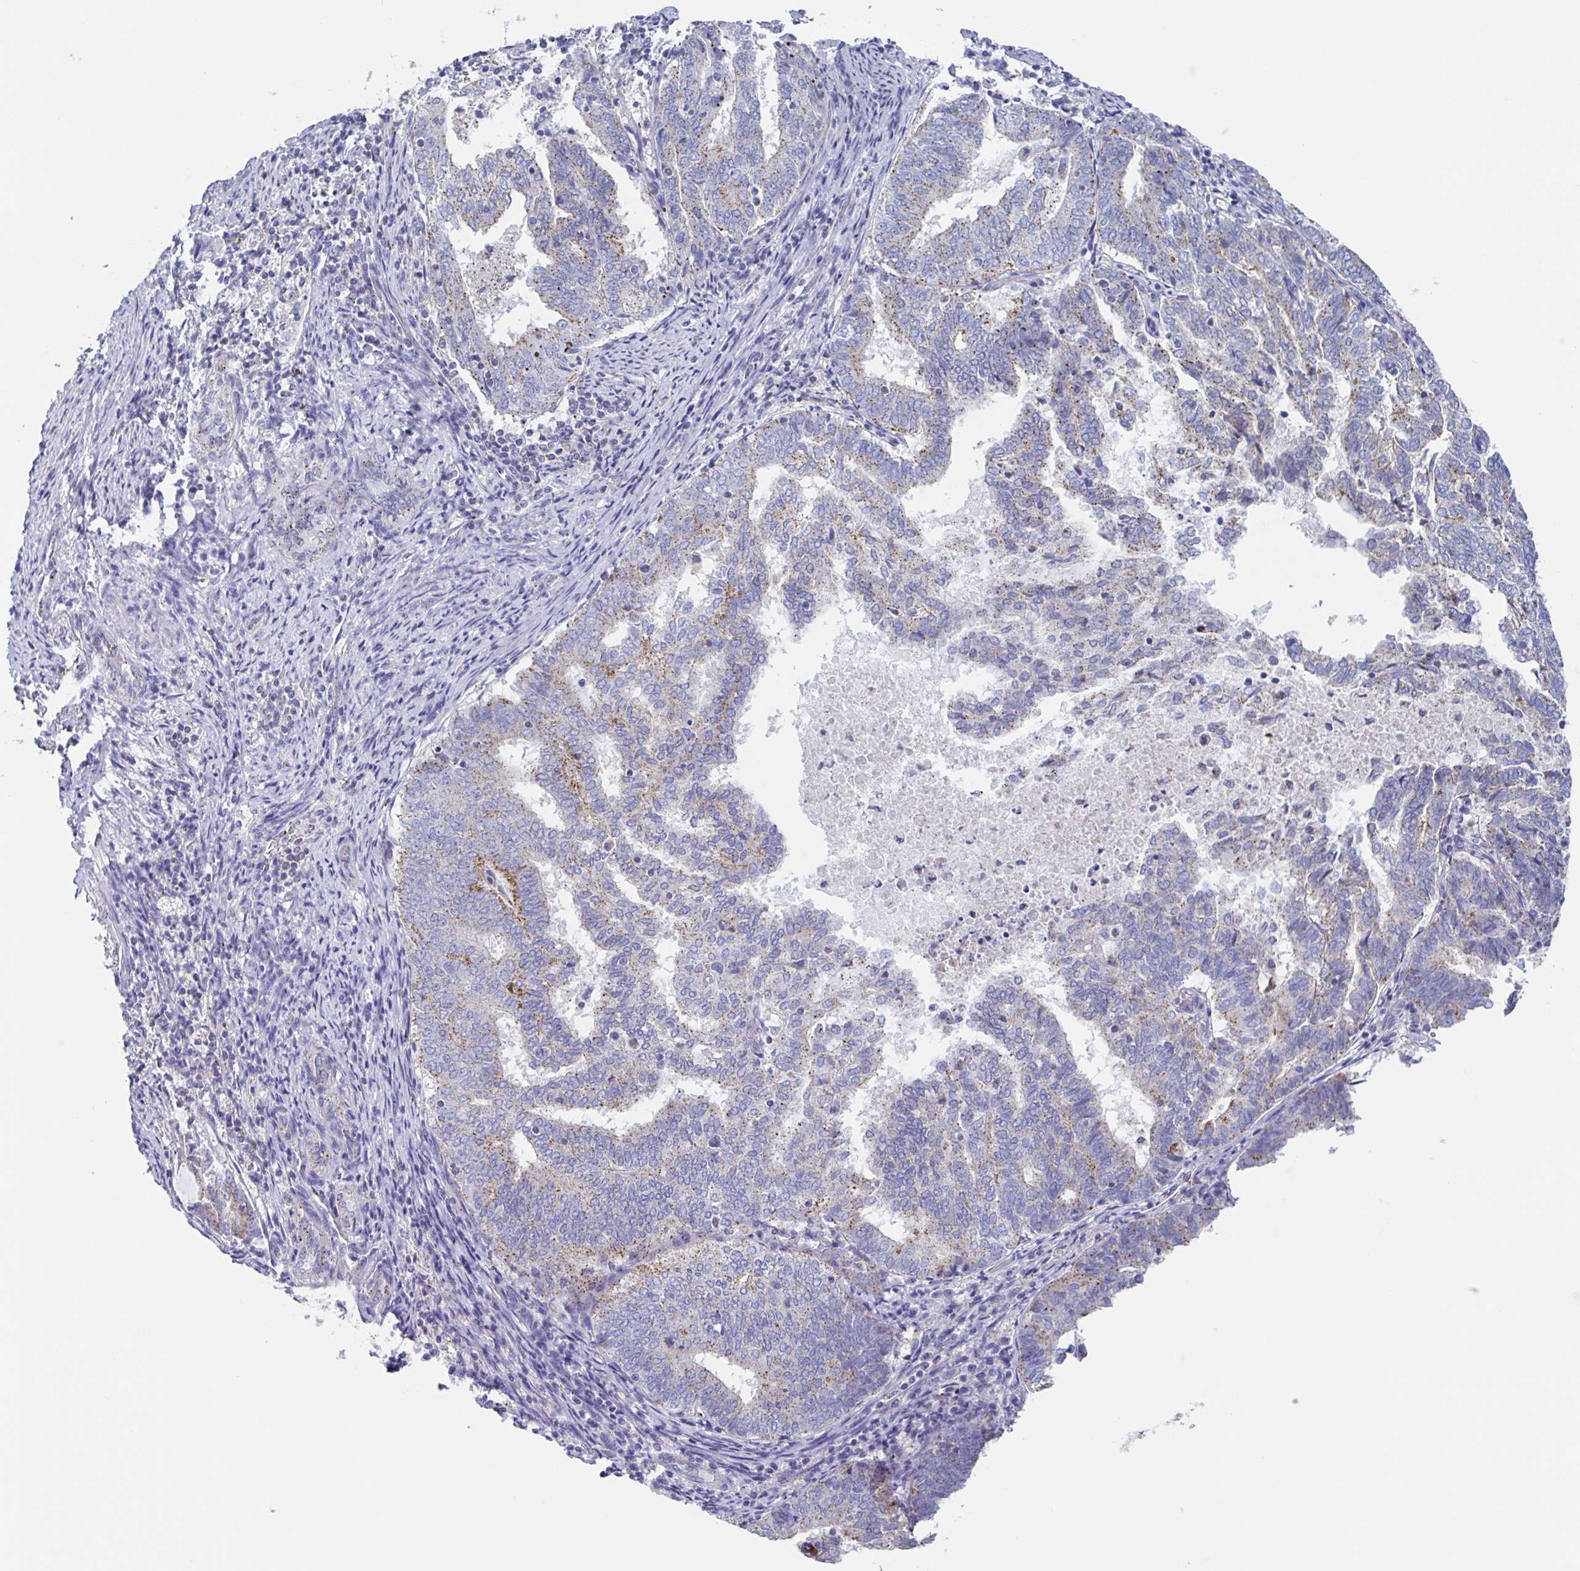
{"staining": {"intensity": "moderate", "quantity": "25%-75%", "location": "cytoplasmic/membranous"}, "tissue": "endometrial cancer", "cell_type": "Tumor cells", "image_type": "cancer", "snomed": [{"axis": "morphology", "description": "Adenocarcinoma, NOS"}, {"axis": "topography", "description": "Endometrium"}], "caption": "Endometrial cancer (adenocarcinoma) stained for a protein demonstrates moderate cytoplasmic/membranous positivity in tumor cells.", "gene": "CHMP5", "patient": {"sex": "female", "age": 80}}